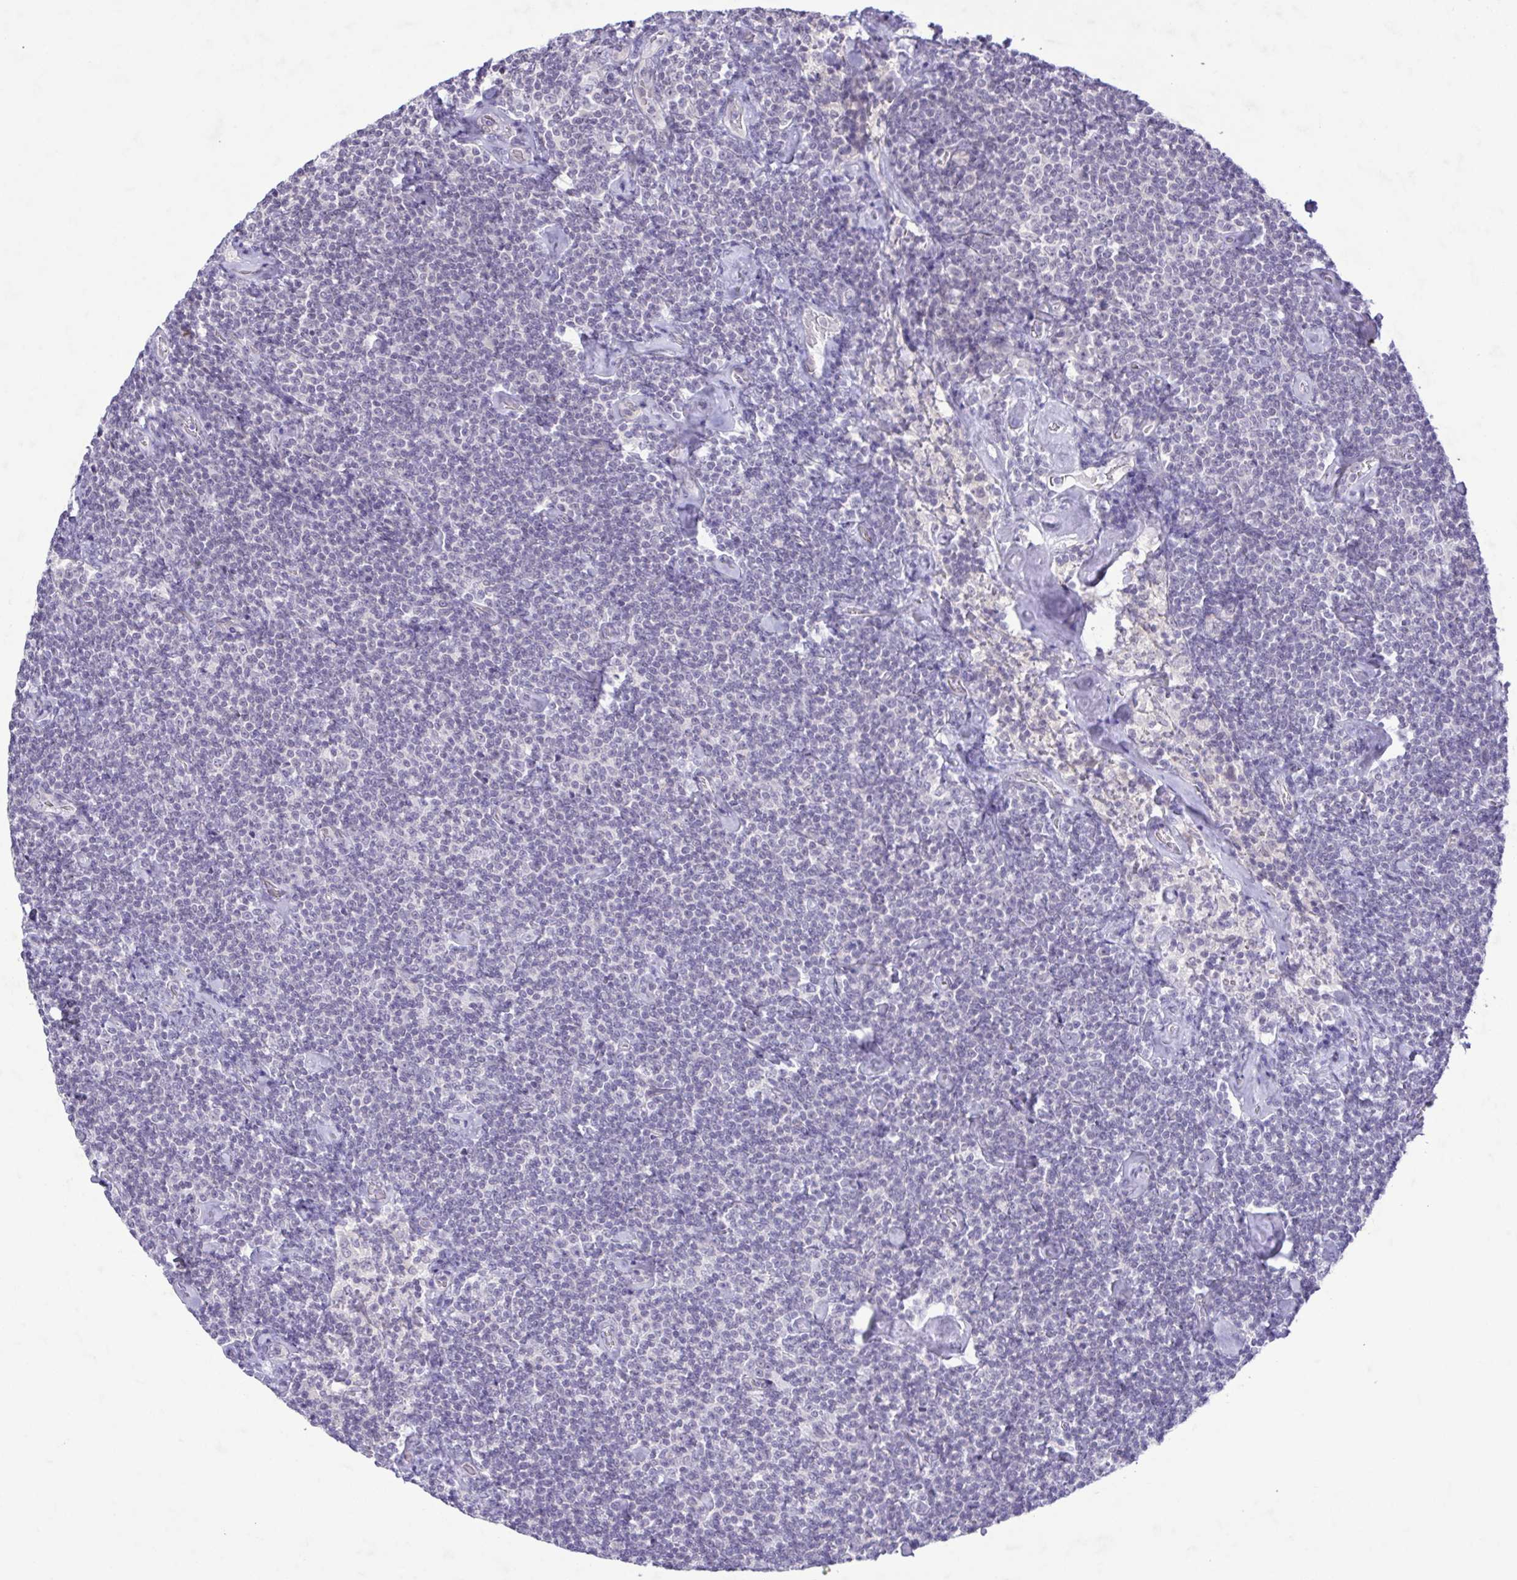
{"staining": {"intensity": "negative", "quantity": "none", "location": "none"}, "tissue": "lymphoma", "cell_type": "Tumor cells", "image_type": "cancer", "snomed": [{"axis": "morphology", "description": "Malignant lymphoma, non-Hodgkin's type, Low grade"}, {"axis": "topography", "description": "Lymph node"}], "caption": "High magnification brightfield microscopy of lymphoma stained with DAB (3,3'-diaminobenzidine) (brown) and counterstained with hematoxylin (blue): tumor cells show no significant staining.", "gene": "IL1RN", "patient": {"sex": "male", "age": 81}}